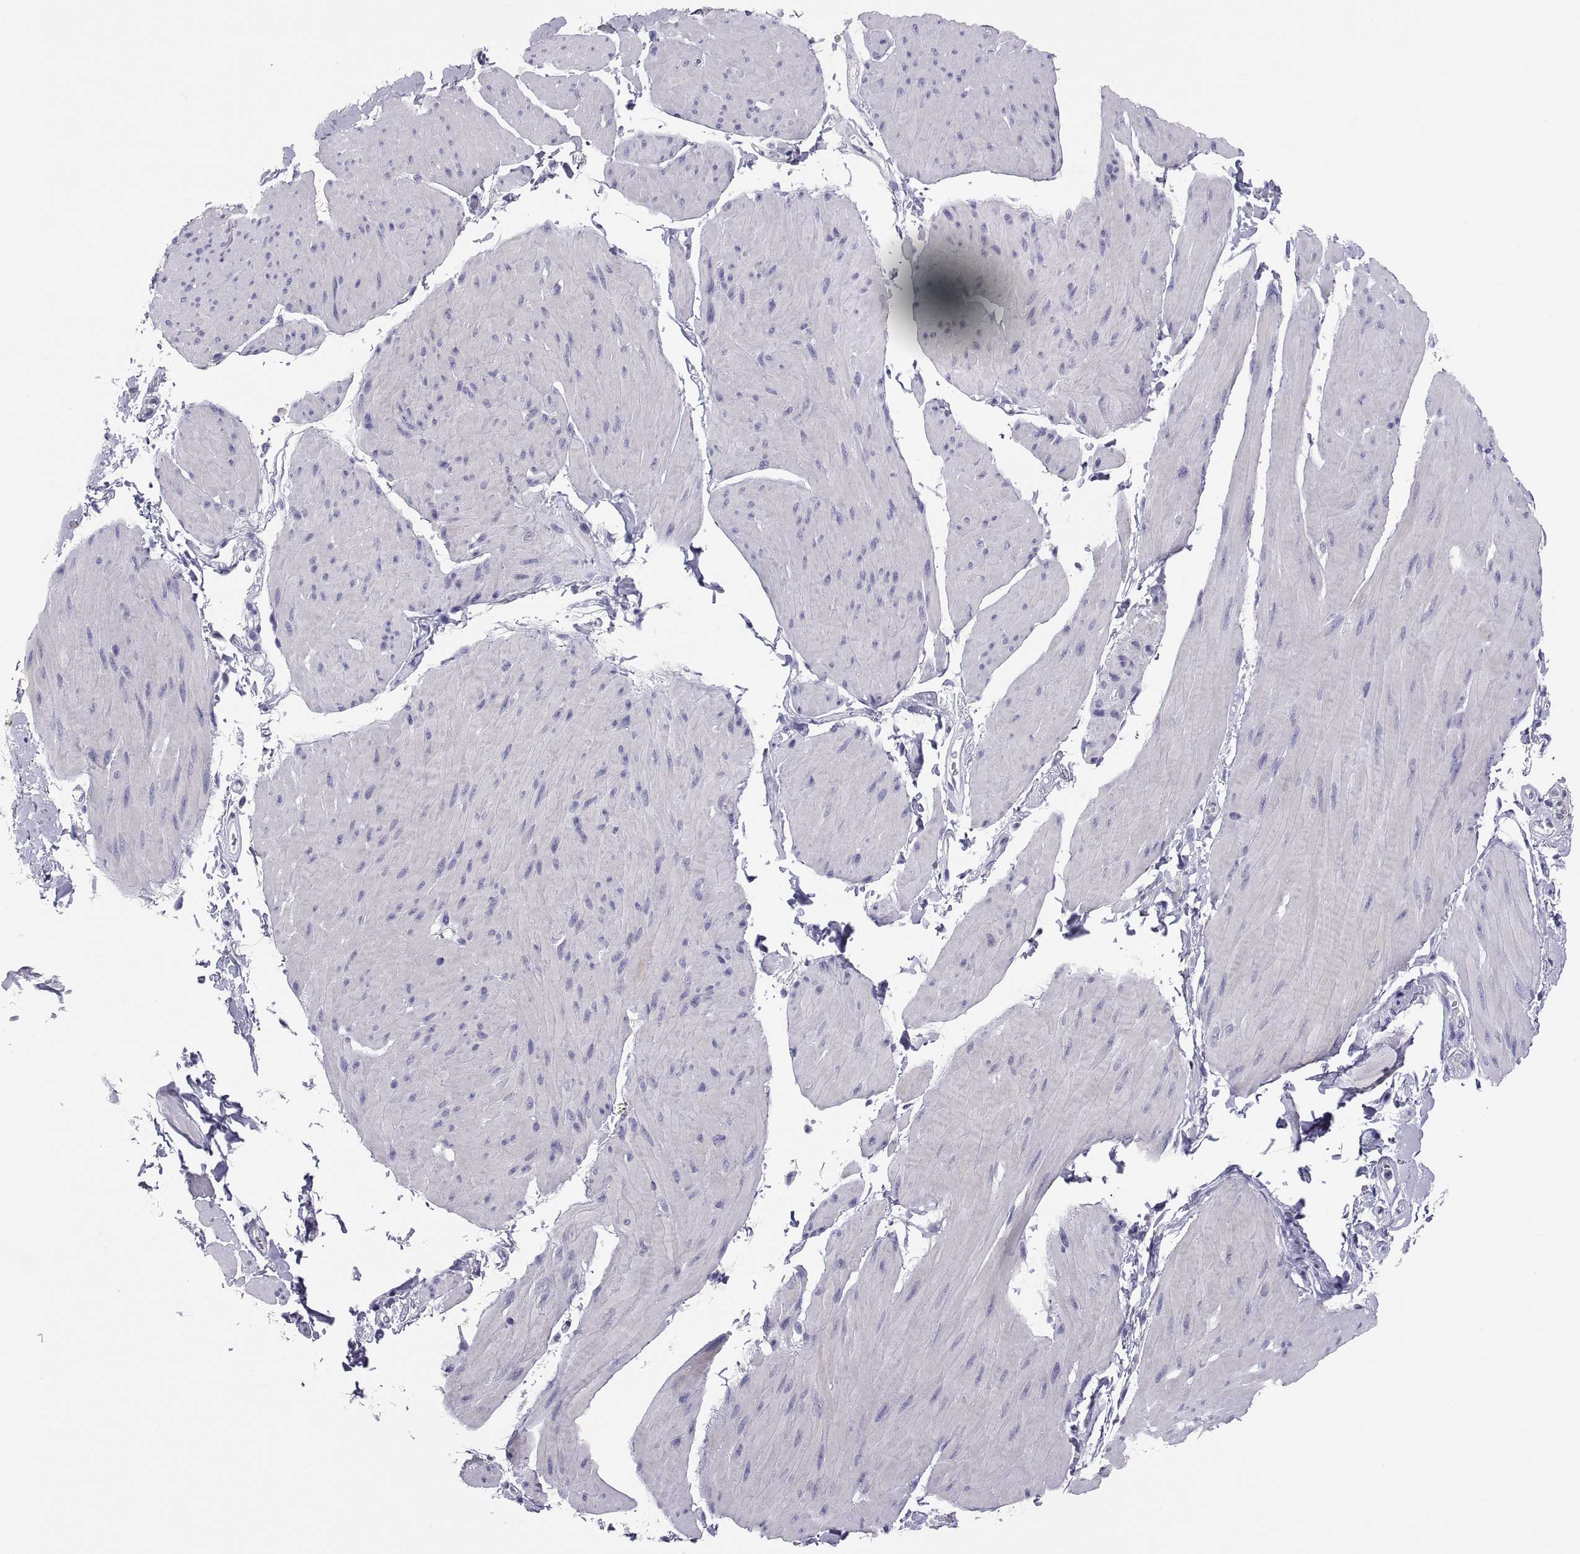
{"staining": {"intensity": "negative", "quantity": "none", "location": "none"}, "tissue": "smooth muscle", "cell_type": "Smooth muscle cells", "image_type": "normal", "snomed": [{"axis": "morphology", "description": "Normal tissue, NOS"}, {"axis": "topography", "description": "Adipose tissue"}, {"axis": "topography", "description": "Smooth muscle"}, {"axis": "topography", "description": "Peripheral nerve tissue"}], "caption": "An immunohistochemistry micrograph of normal smooth muscle is shown. There is no staining in smooth muscle cells of smooth muscle.", "gene": "STRC", "patient": {"sex": "male", "age": 83}}